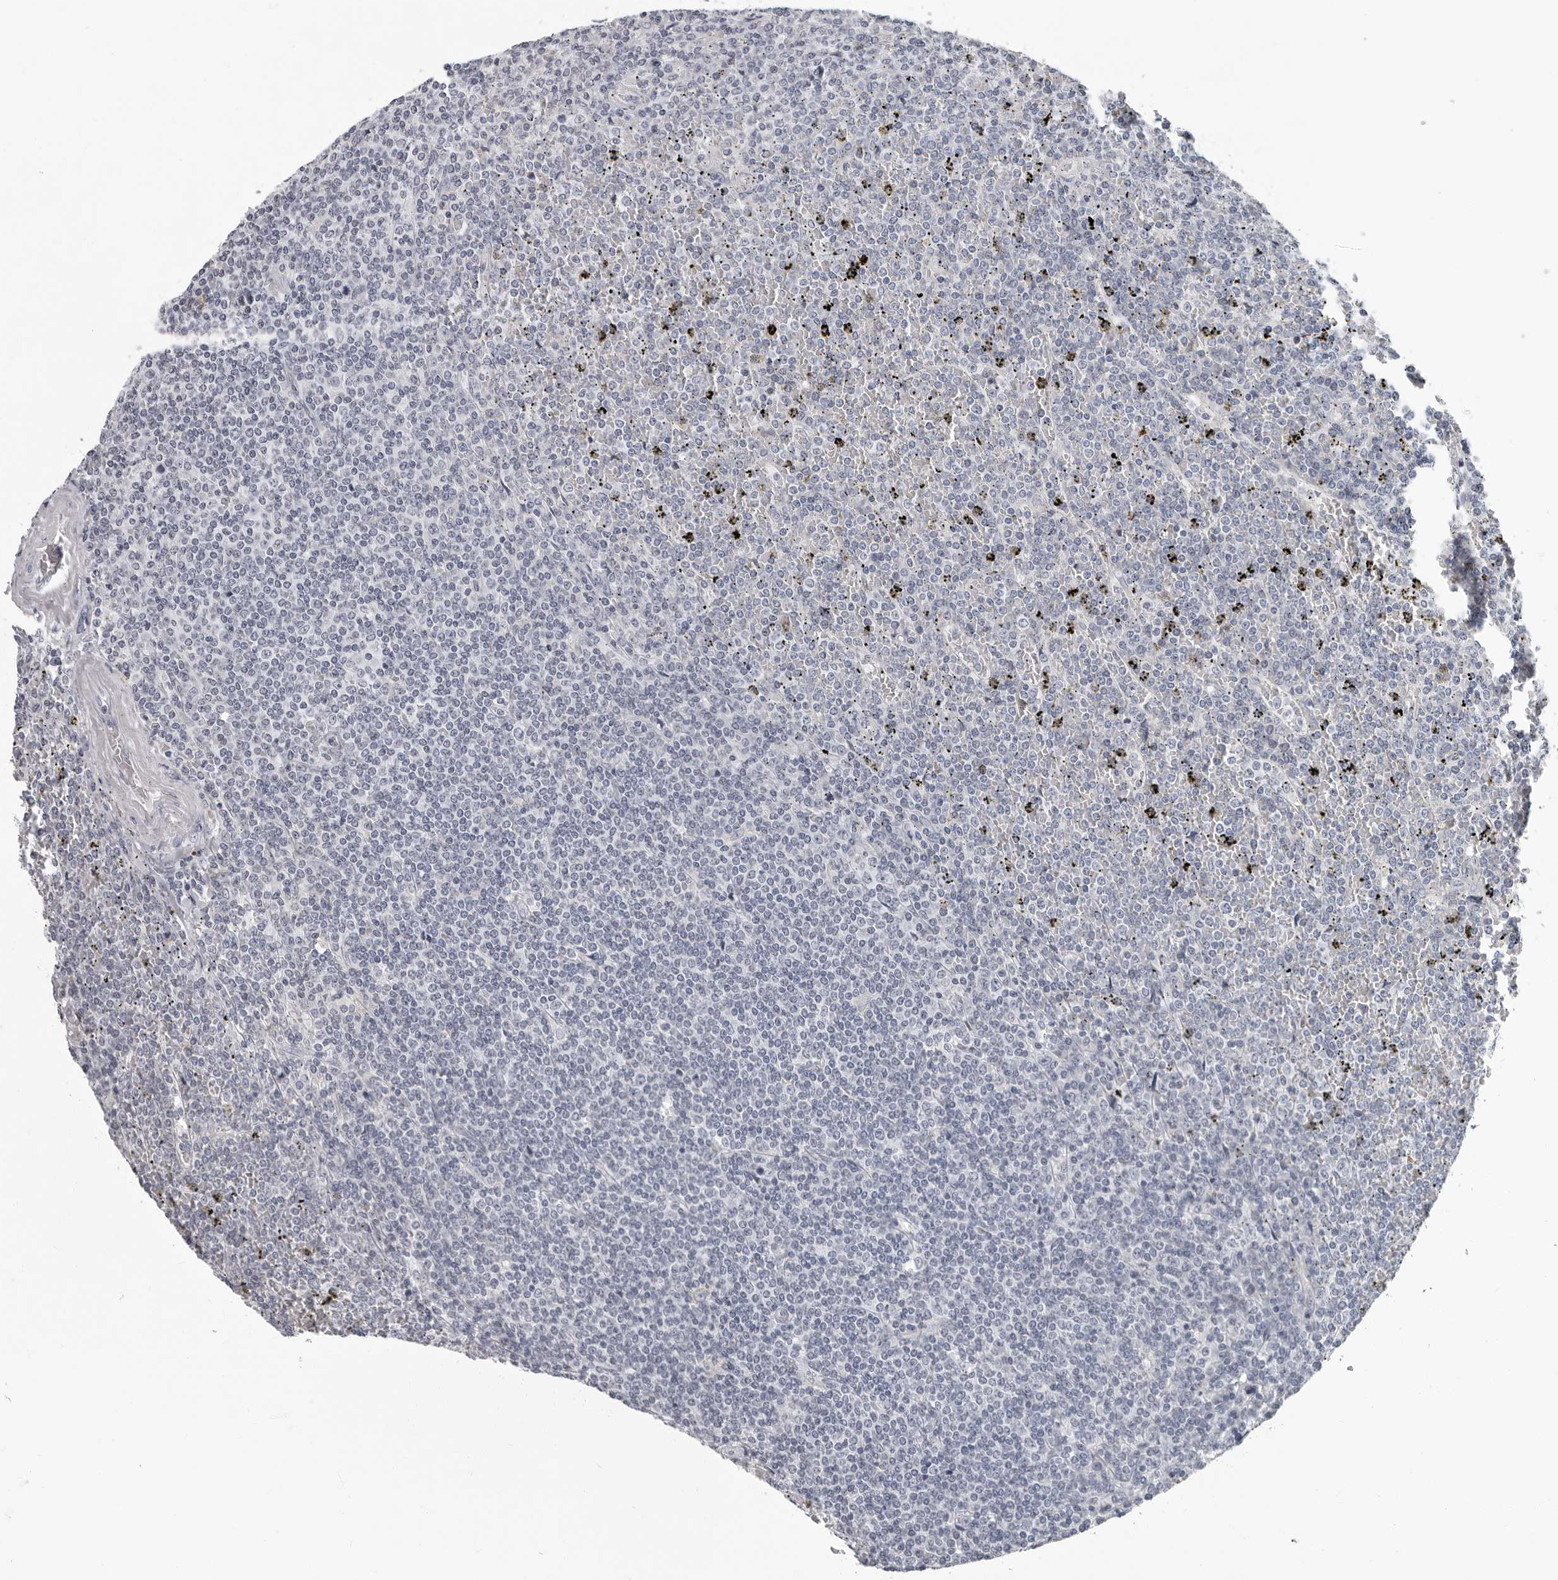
{"staining": {"intensity": "negative", "quantity": "none", "location": "none"}, "tissue": "lymphoma", "cell_type": "Tumor cells", "image_type": "cancer", "snomed": [{"axis": "morphology", "description": "Malignant lymphoma, non-Hodgkin's type, Low grade"}, {"axis": "topography", "description": "Spleen"}], "caption": "Histopathology image shows no significant protein expression in tumor cells of lymphoma.", "gene": "CCDC28B", "patient": {"sex": "female", "age": 19}}